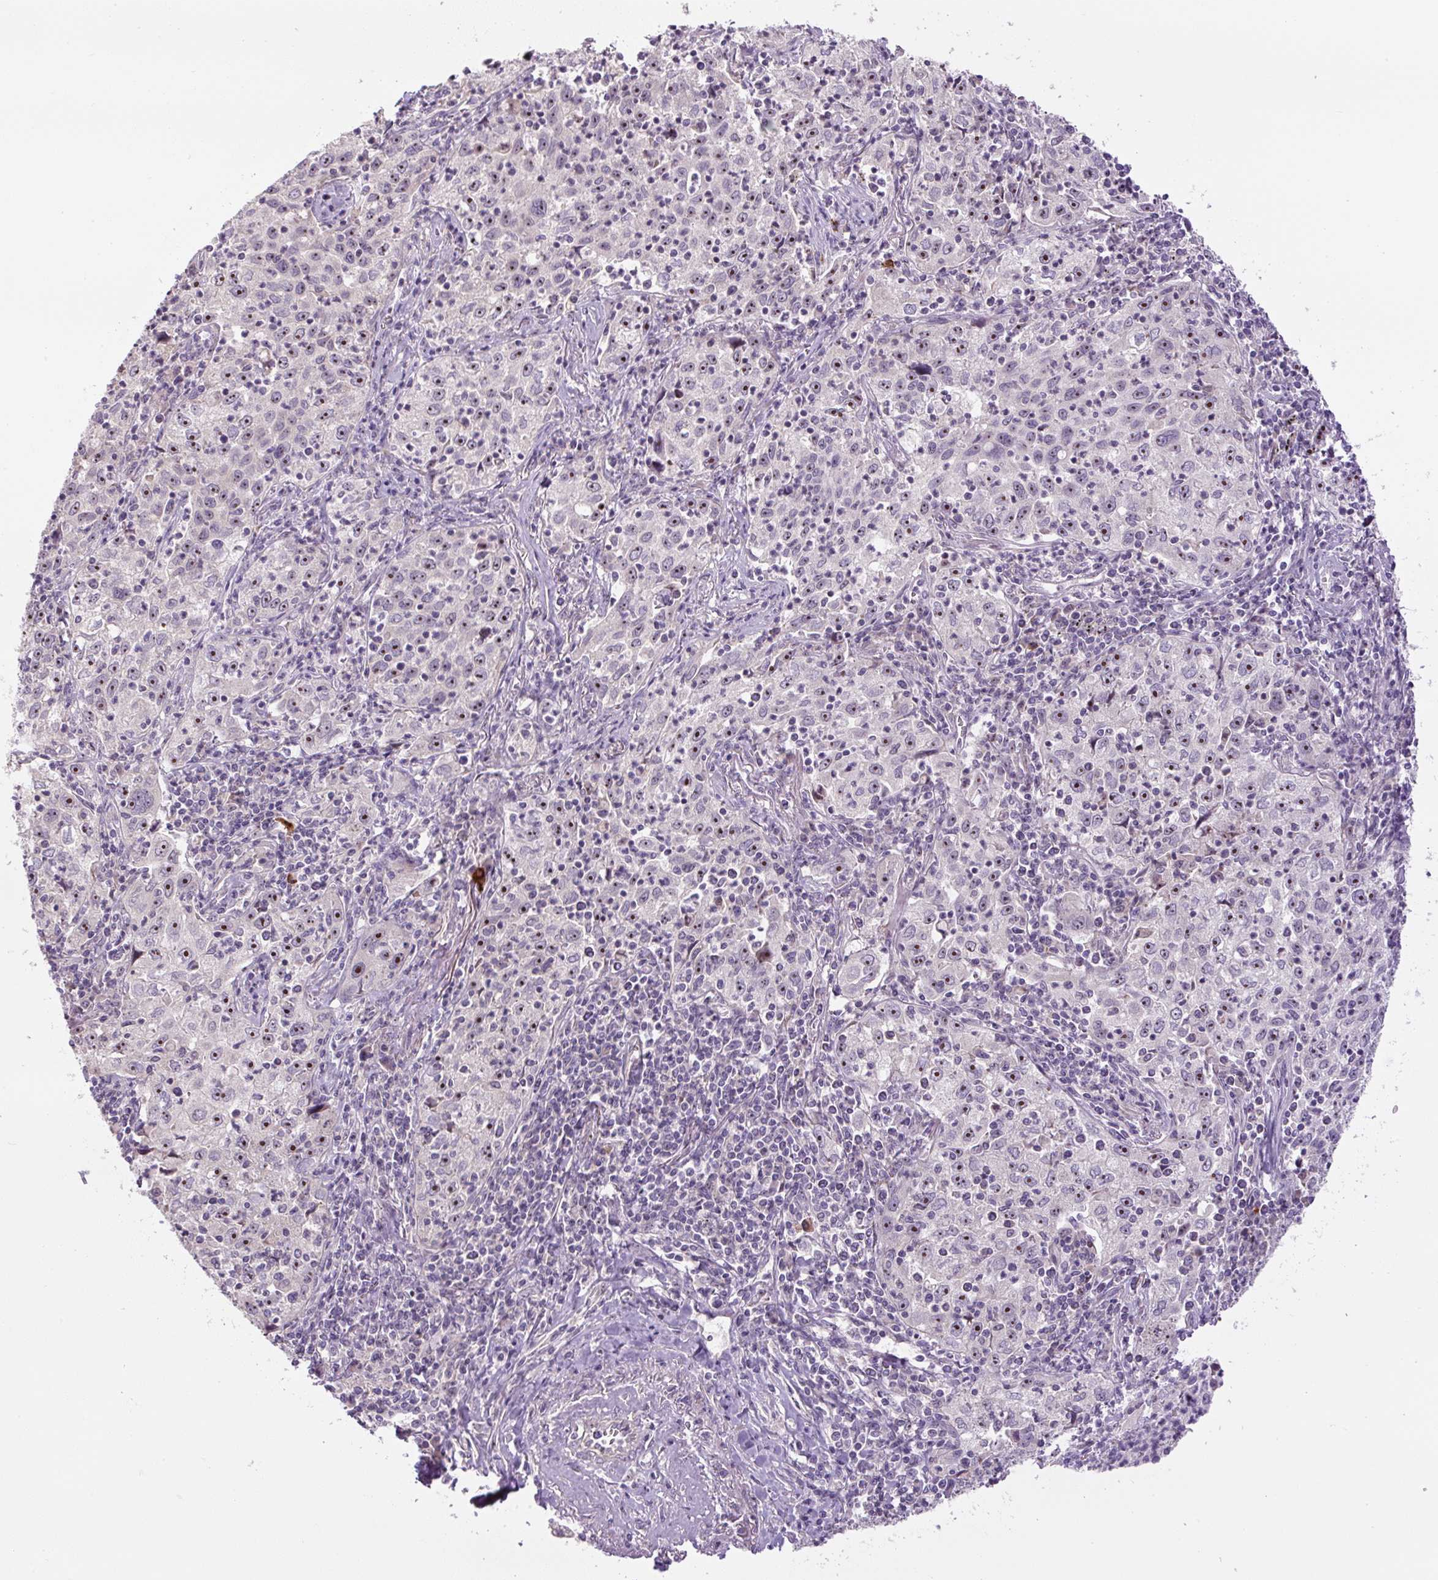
{"staining": {"intensity": "moderate", "quantity": "<25%", "location": "nuclear"}, "tissue": "lung cancer", "cell_type": "Tumor cells", "image_type": "cancer", "snomed": [{"axis": "morphology", "description": "Squamous cell carcinoma, NOS"}, {"axis": "topography", "description": "Lung"}], "caption": "A low amount of moderate nuclear expression is seen in approximately <25% of tumor cells in lung cancer (squamous cell carcinoma) tissue.", "gene": "TMEM151B", "patient": {"sex": "male", "age": 71}}